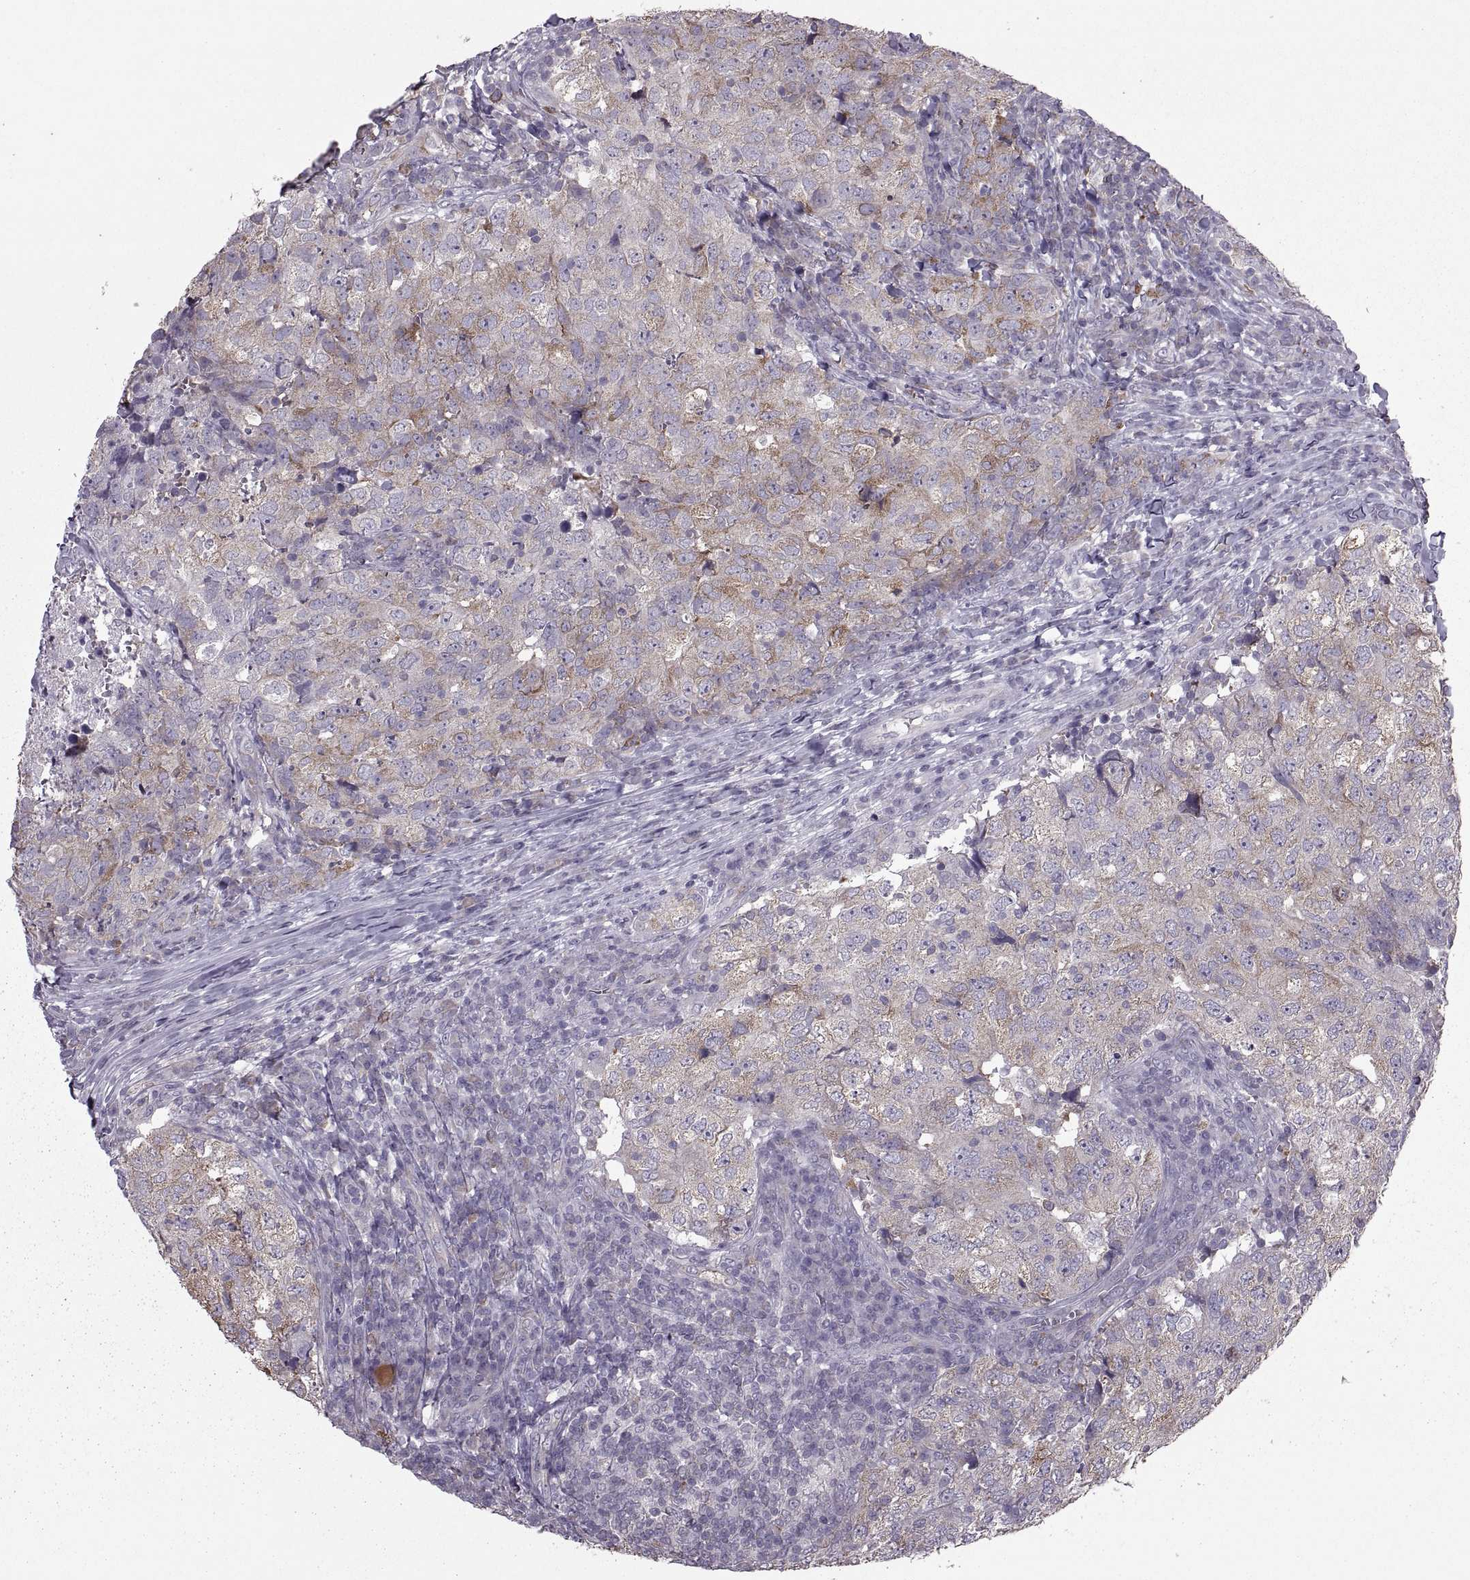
{"staining": {"intensity": "moderate", "quantity": "25%-75%", "location": "cytoplasmic/membranous"}, "tissue": "breast cancer", "cell_type": "Tumor cells", "image_type": "cancer", "snomed": [{"axis": "morphology", "description": "Duct carcinoma"}, {"axis": "topography", "description": "Breast"}], "caption": "Moderate cytoplasmic/membranous expression for a protein is identified in approximately 25%-75% of tumor cells of breast cancer using immunohistochemistry (IHC).", "gene": "PABPC1", "patient": {"sex": "female", "age": 30}}